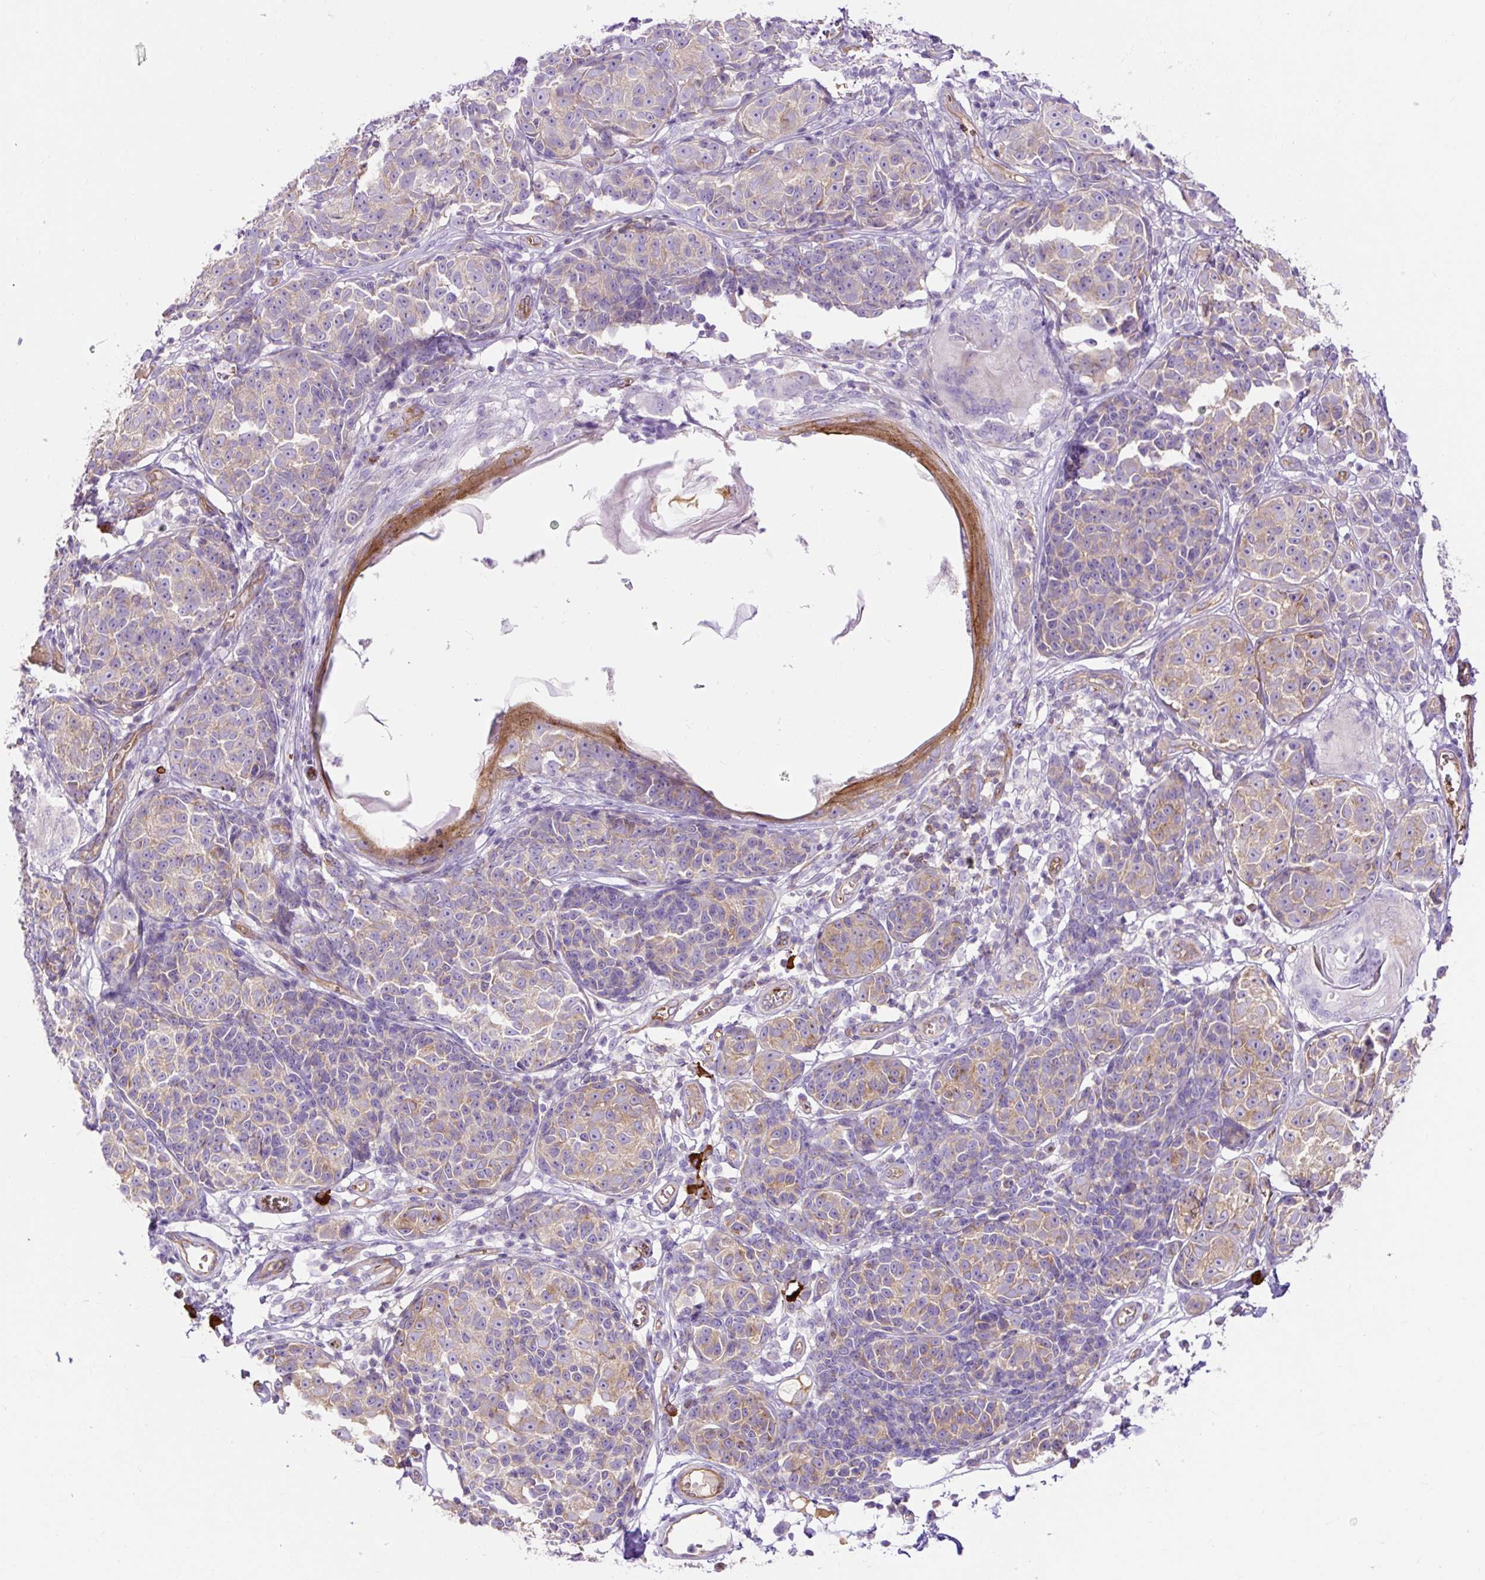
{"staining": {"intensity": "moderate", "quantity": "25%-75%", "location": "cytoplasmic/membranous"}, "tissue": "melanoma", "cell_type": "Tumor cells", "image_type": "cancer", "snomed": [{"axis": "morphology", "description": "Malignant melanoma, NOS"}, {"axis": "topography", "description": "Skin"}], "caption": "Tumor cells show medium levels of moderate cytoplasmic/membranous expression in about 25%-75% of cells in human malignant melanoma.", "gene": "HIP1R", "patient": {"sex": "male", "age": 73}}